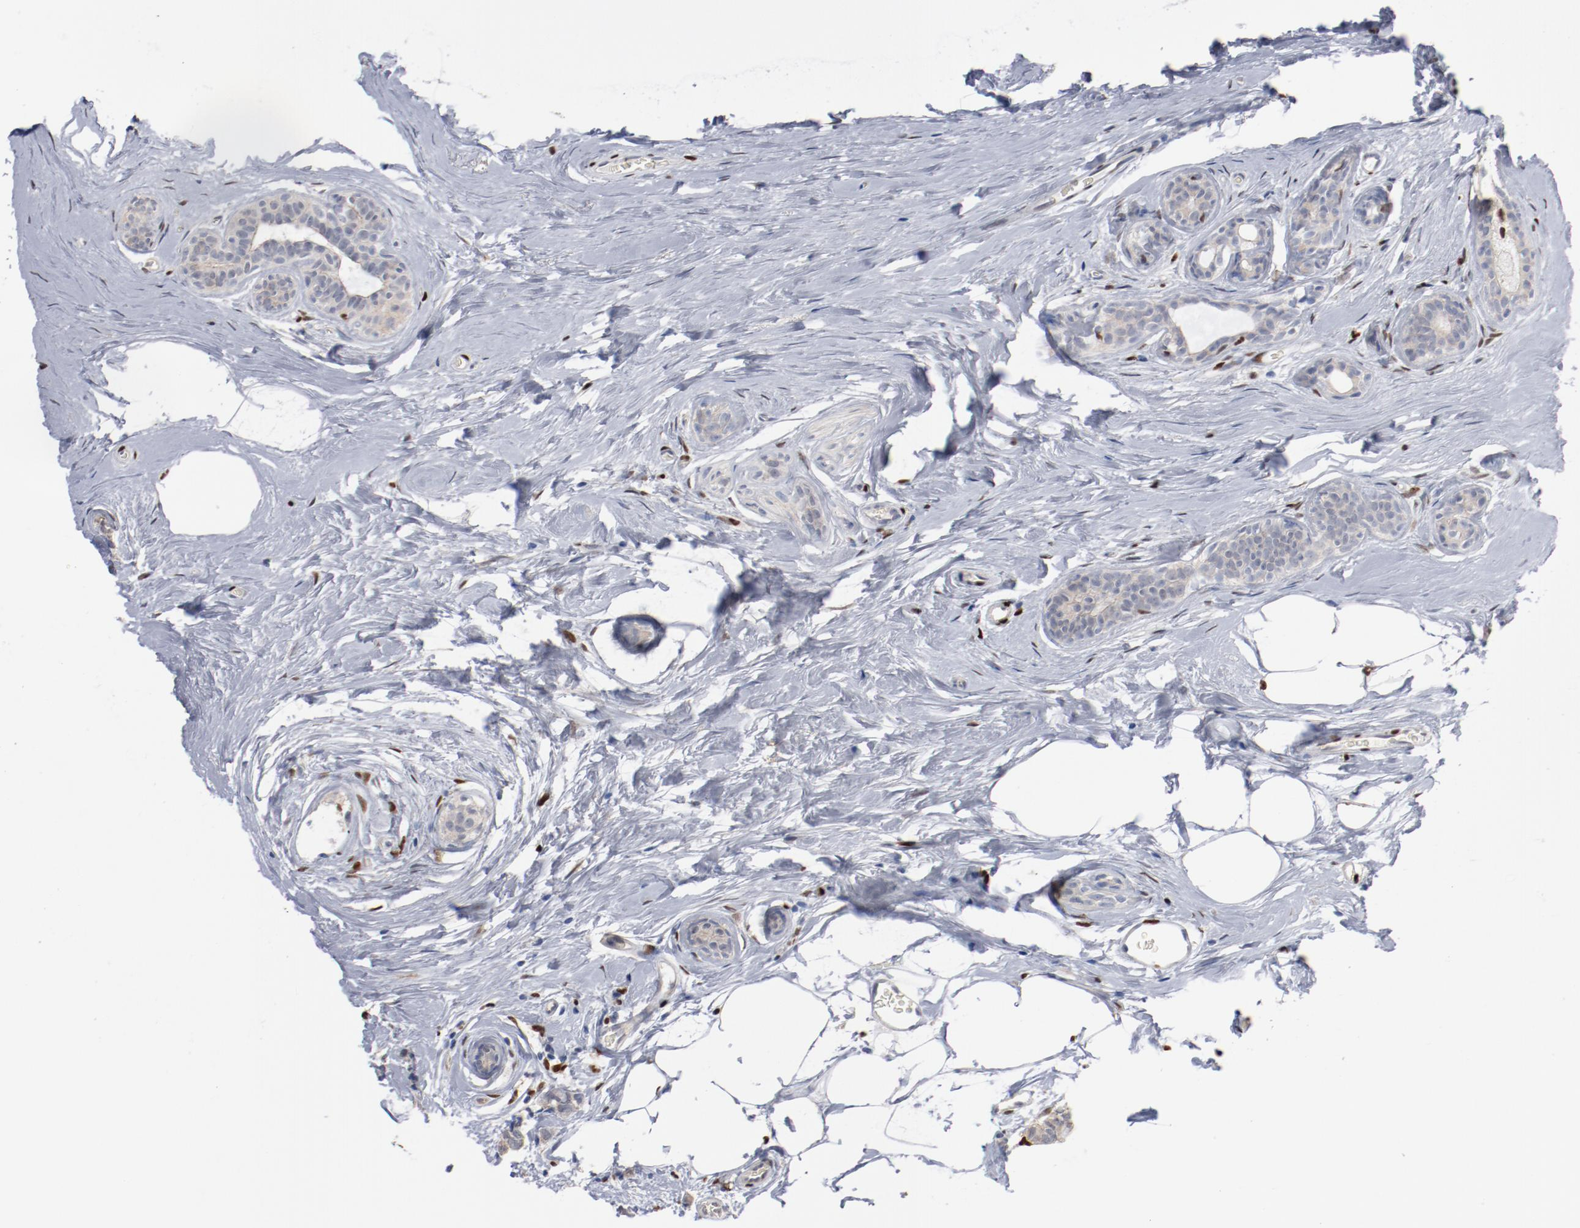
{"staining": {"intensity": "negative", "quantity": "none", "location": "none"}, "tissue": "breast cancer", "cell_type": "Tumor cells", "image_type": "cancer", "snomed": [{"axis": "morphology", "description": "Lobular carcinoma"}, {"axis": "topography", "description": "Breast"}], "caption": "The photomicrograph reveals no staining of tumor cells in breast lobular carcinoma.", "gene": "ZEB2", "patient": {"sex": "female", "age": 60}}